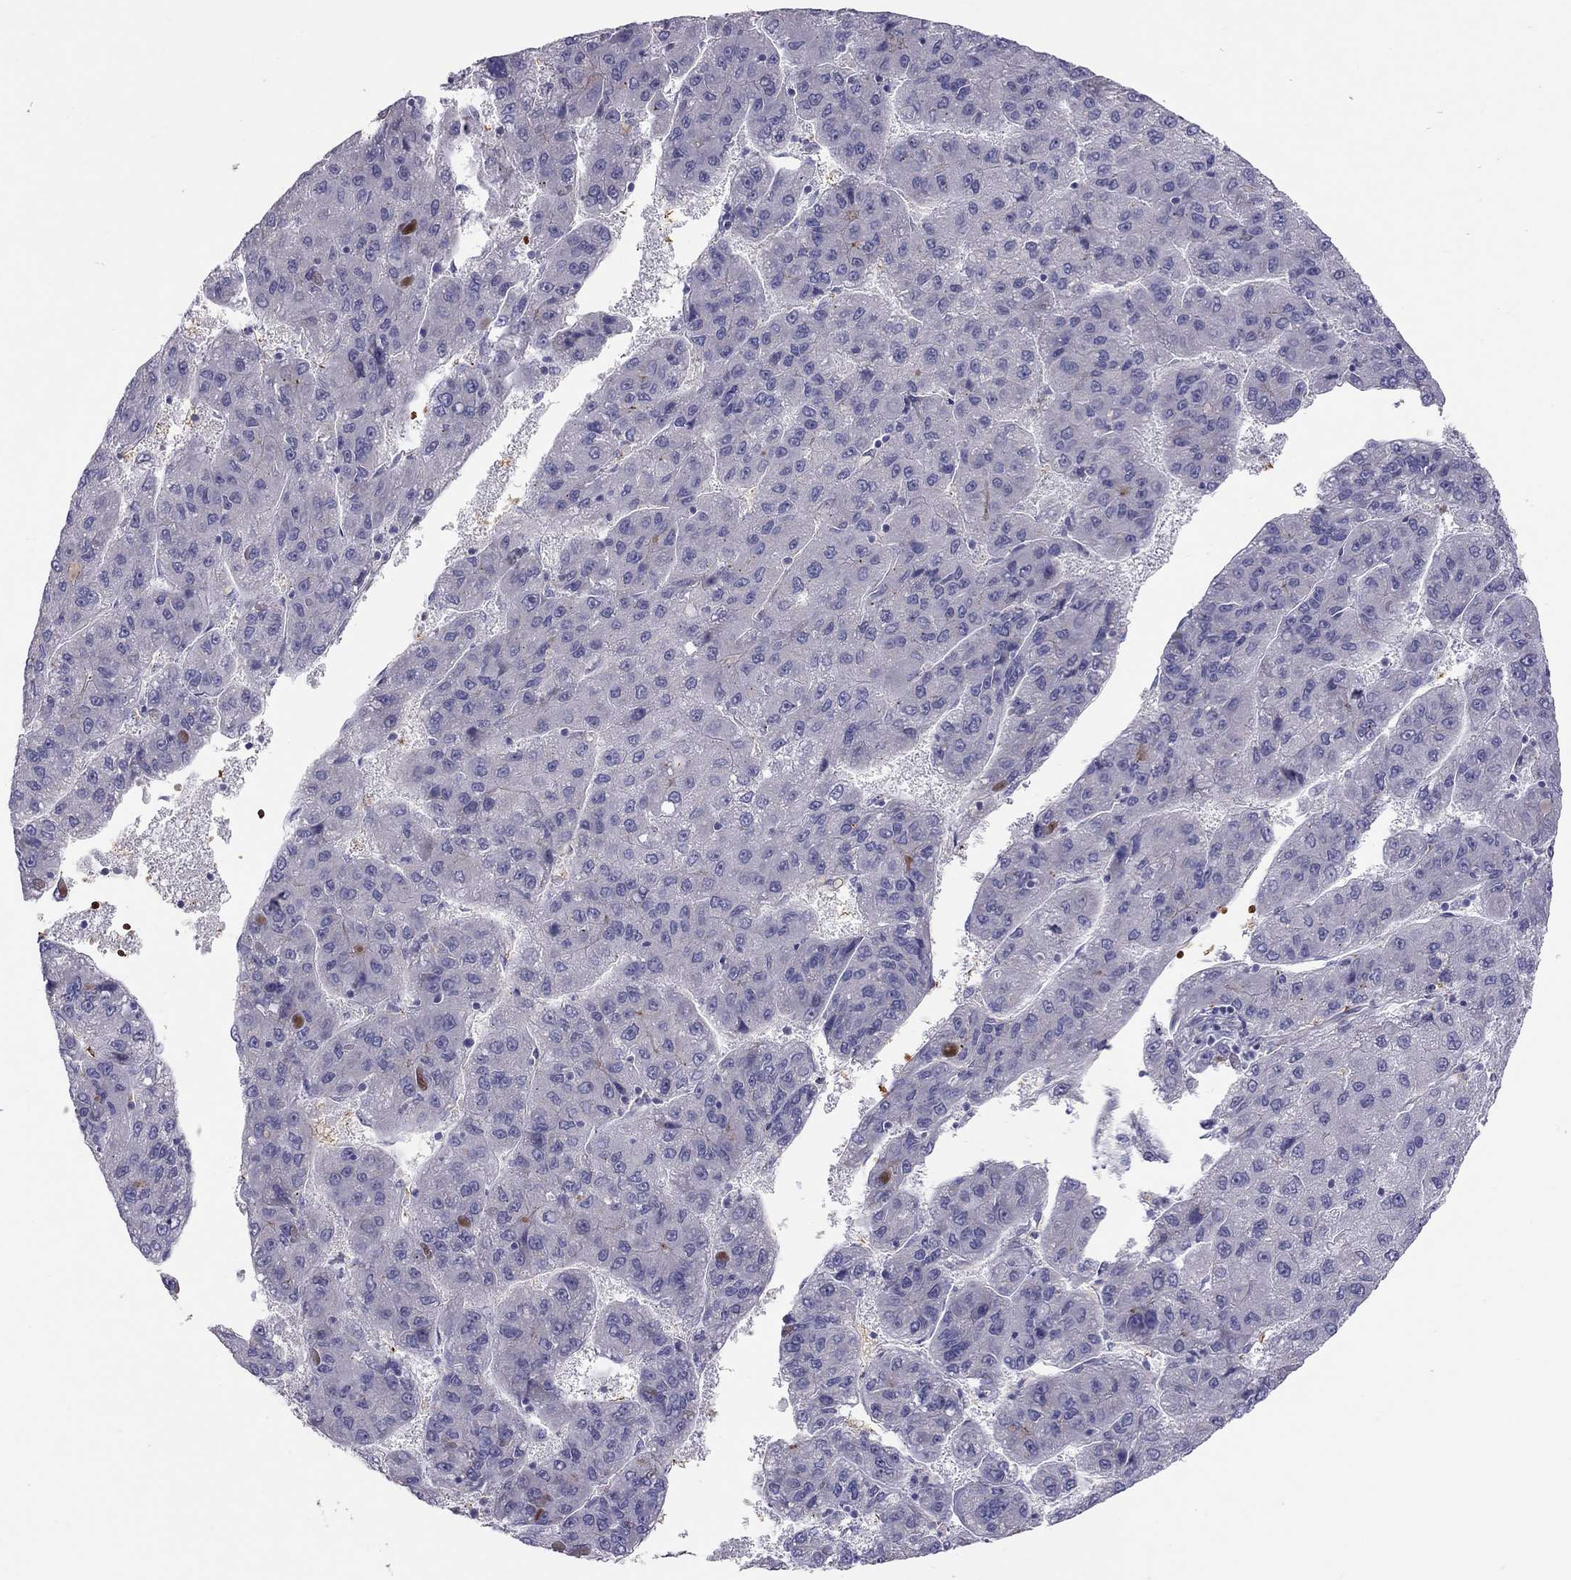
{"staining": {"intensity": "negative", "quantity": "none", "location": "none"}, "tissue": "liver cancer", "cell_type": "Tumor cells", "image_type": "cancer", "snomed": [{"axis": "morphology", "description": "Carcinoma, Hepatocellular, NOS"}, {"axis": "topography", "description": "Liver"}], "caption": "Liver cancer was stained to show a protein in brown. There is no significant positivity in tumor cells.", "gene": "FRMD1", "patient": {"sex": "female", "age": 82}}